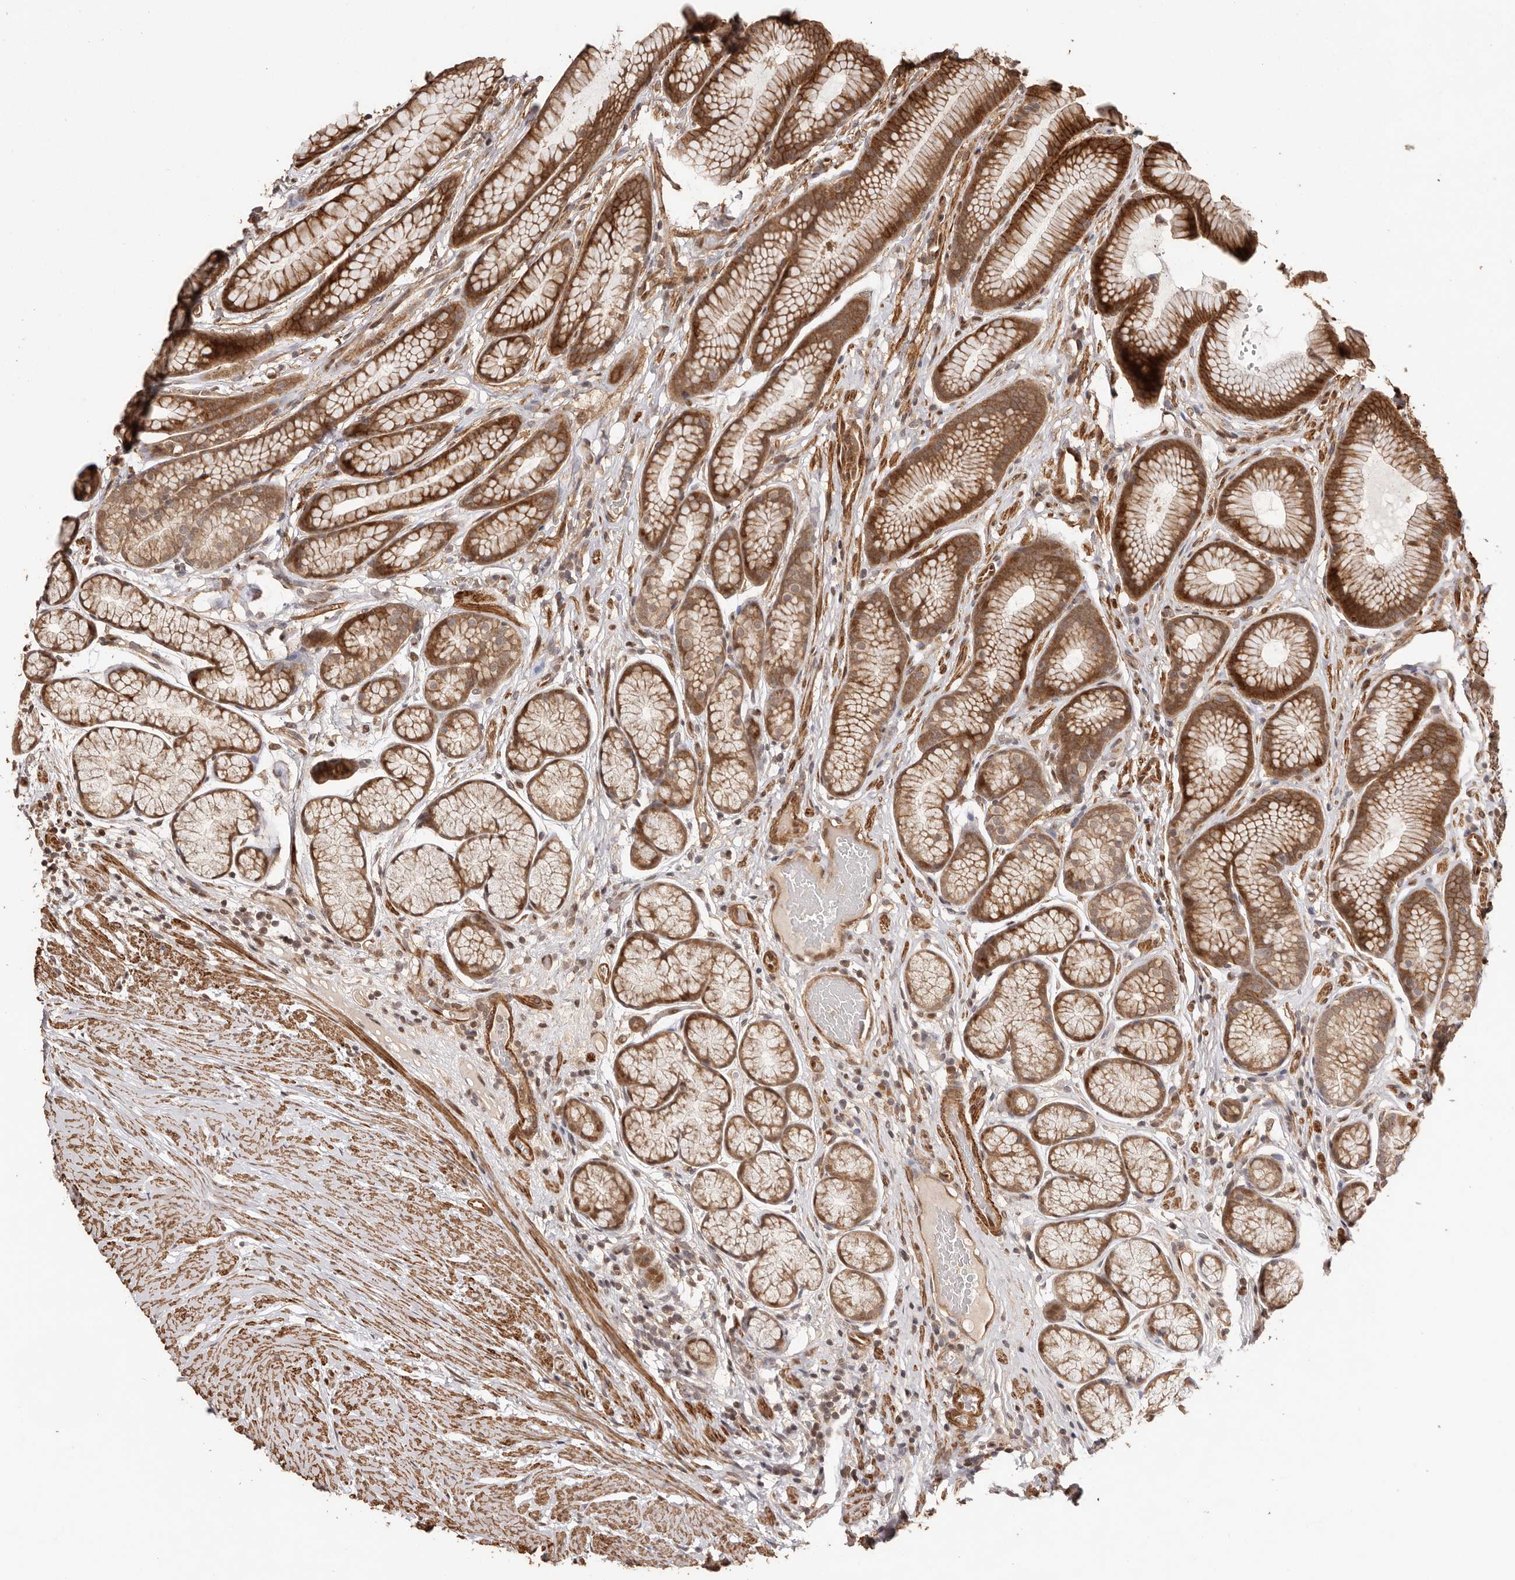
{"staining": {"intensity": "moderate", "quantity": ">75%", "location": "cytoplasmic/membranous"}, "tissue": "stomach", "cell_type": "Glandular cells", "image_type": "normal", "snomed": [{"axis": "morphology", "description": "Normal tissue, NOS"}, {"axis": "topography", "description": "Stomach"}], "caption": "Protein analysis of unremarkable stomach reveals moderate cytoplasmic/membranous staining in approximately >75% of glandular cells.", "gene": "UBR2", "patient": {"sex": "male", "age": 42}}